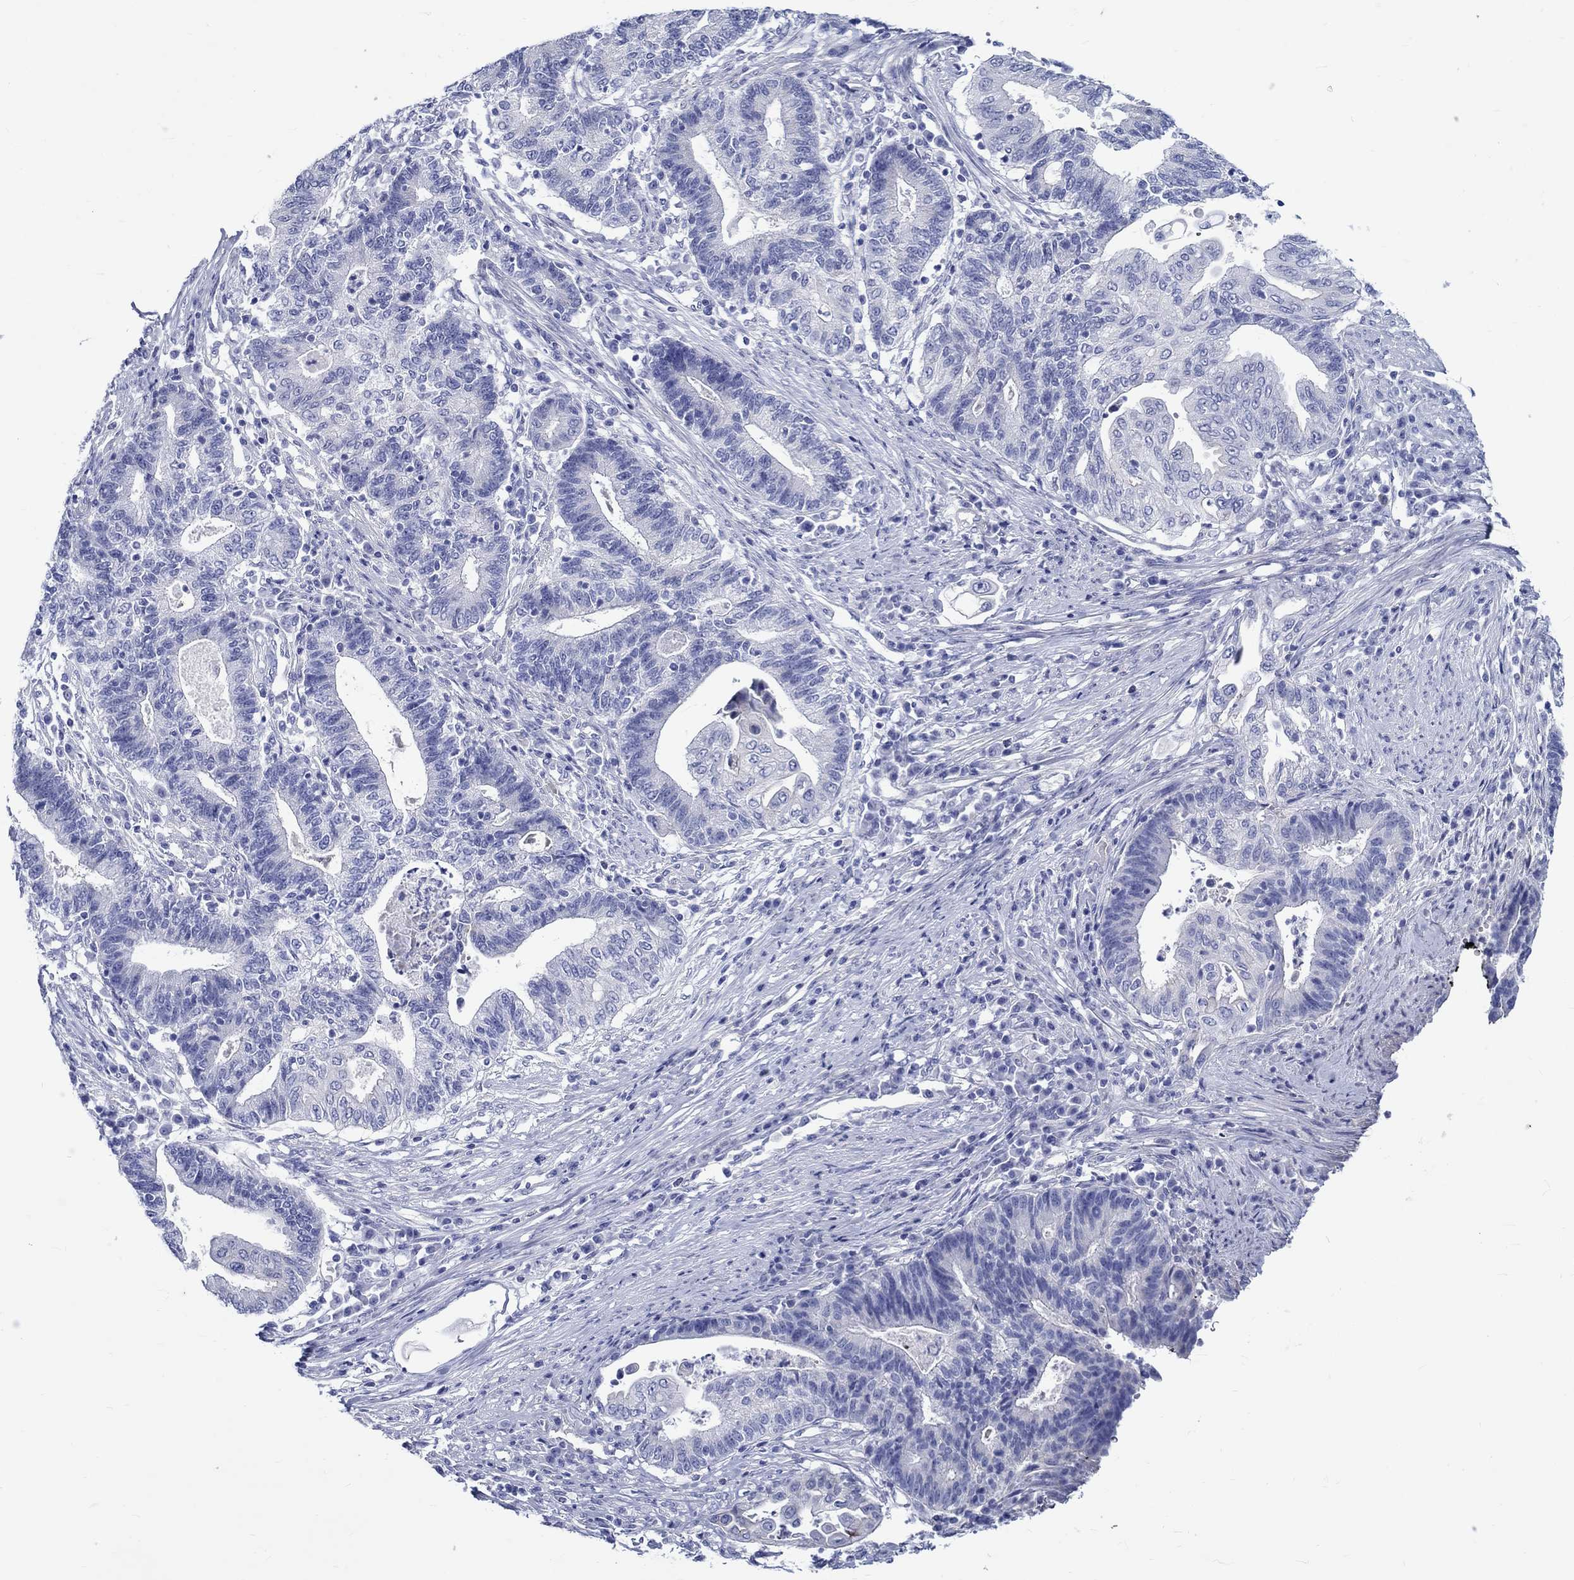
{"staining": {"intensity": "negative", "quantity": "none", "location": "none"}, "tissue": "endometrial cancer", "cell_type": "Tumor cells", "image_type": "cancer", "snomed": [{"axis": "morphology", "description": "Adenocarcinoma, NOS"}, {"axis": "topography", "description": "Uterus"}, {"axis": "topography", "description": "Endometrium"}], "caption": "IHC photomicrograph of human endometrial adenocarcinoma stained for a protein (brown), which exhibits no staining in tumor cells.", "gene": "SH2D7", "patient": {"sex": "female", "age": 54}}